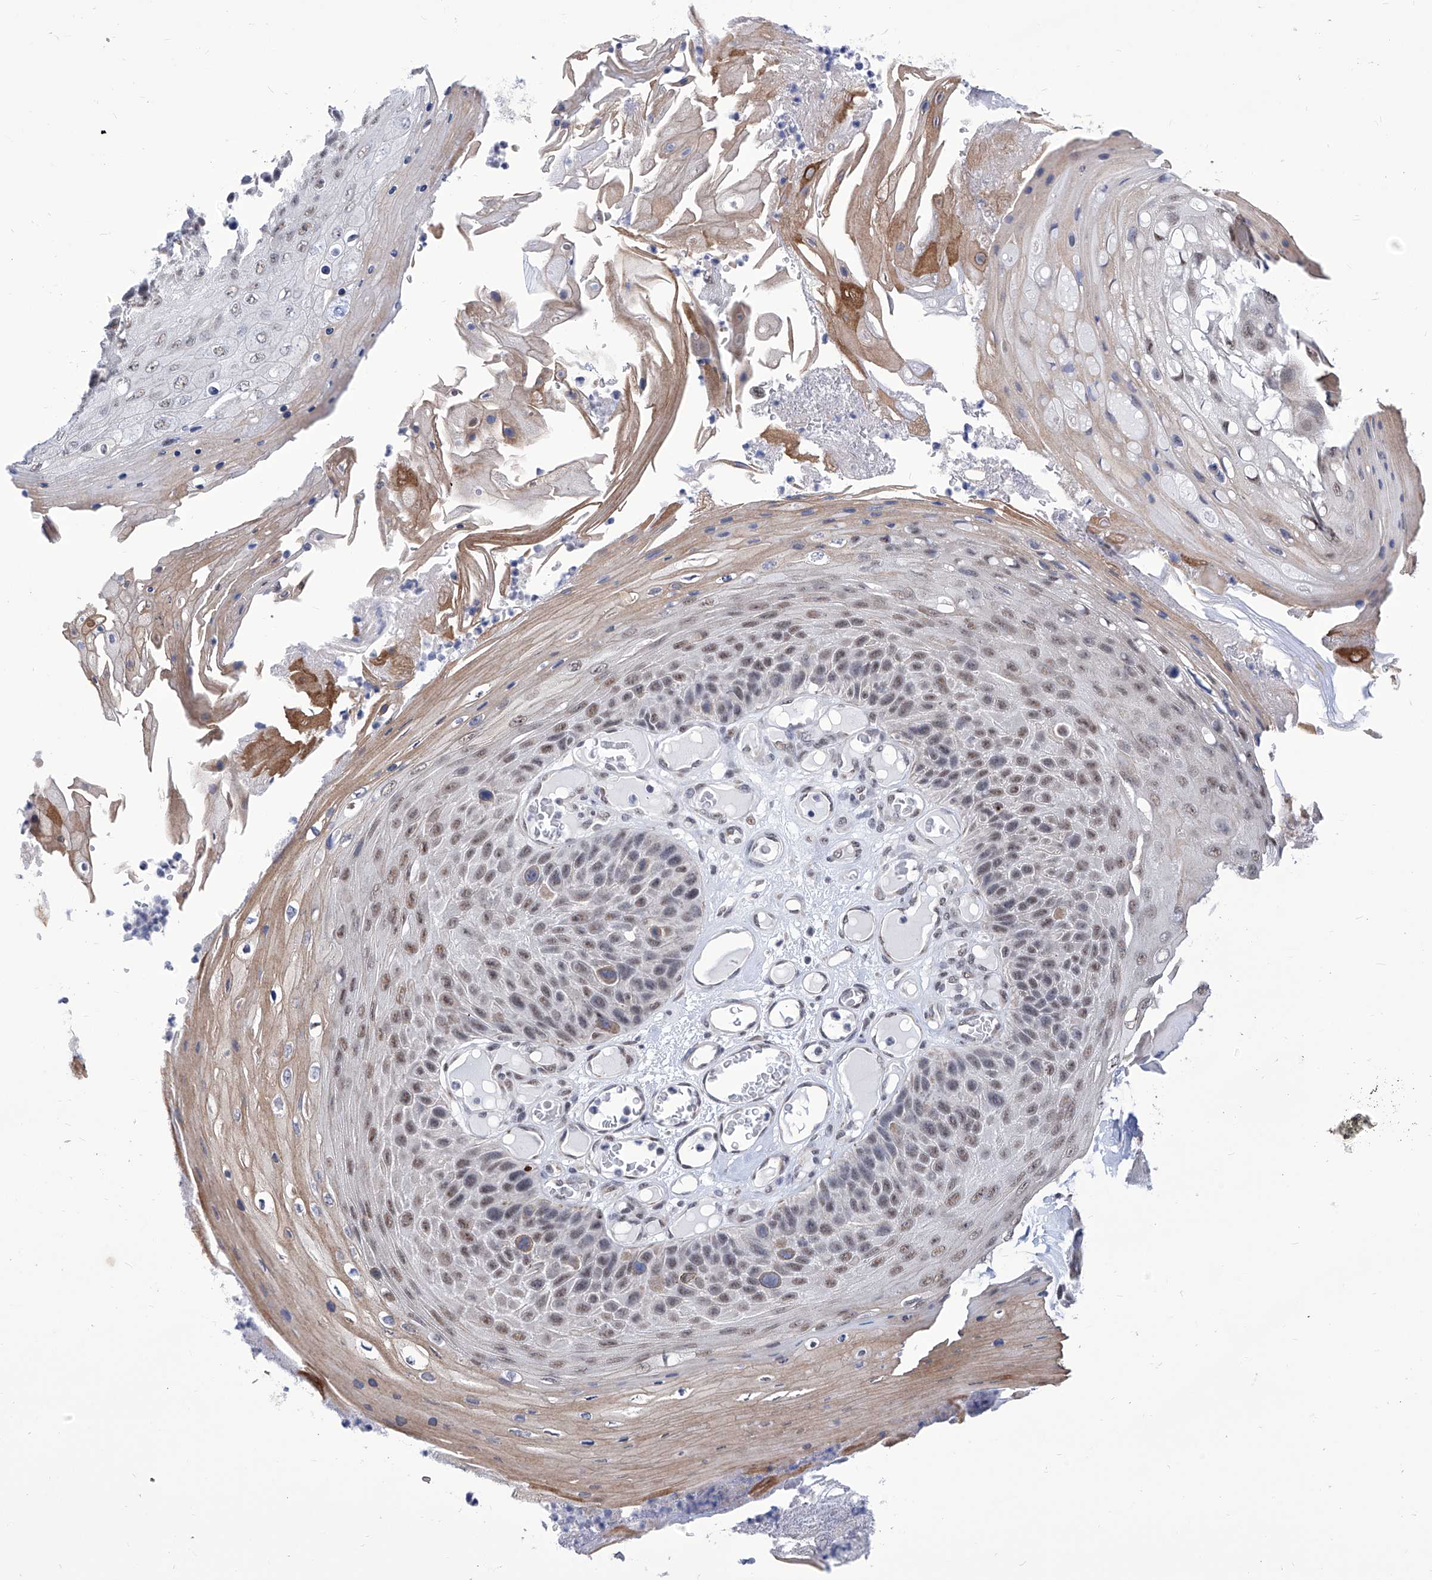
{"staining": {"intensity": "moderate", "quantity": ">75%", "location": "nuclear"}, "tissue": "skin cancer", "cell_type": "Tumor cells", "image_type": "cancer", "snomed": [{"axis": "morphology", "description": "Squamous cell carcinoma, NOS"}, {"axis": "topography", "description": "Skin"}], "caption": "Protein expression analysis of skin squamous cell carcinoma shows moderate nuclear positivity in about >75% of tumor cells.", "gene": "SART1", "patient": {"sex": "female", "age": 88}}